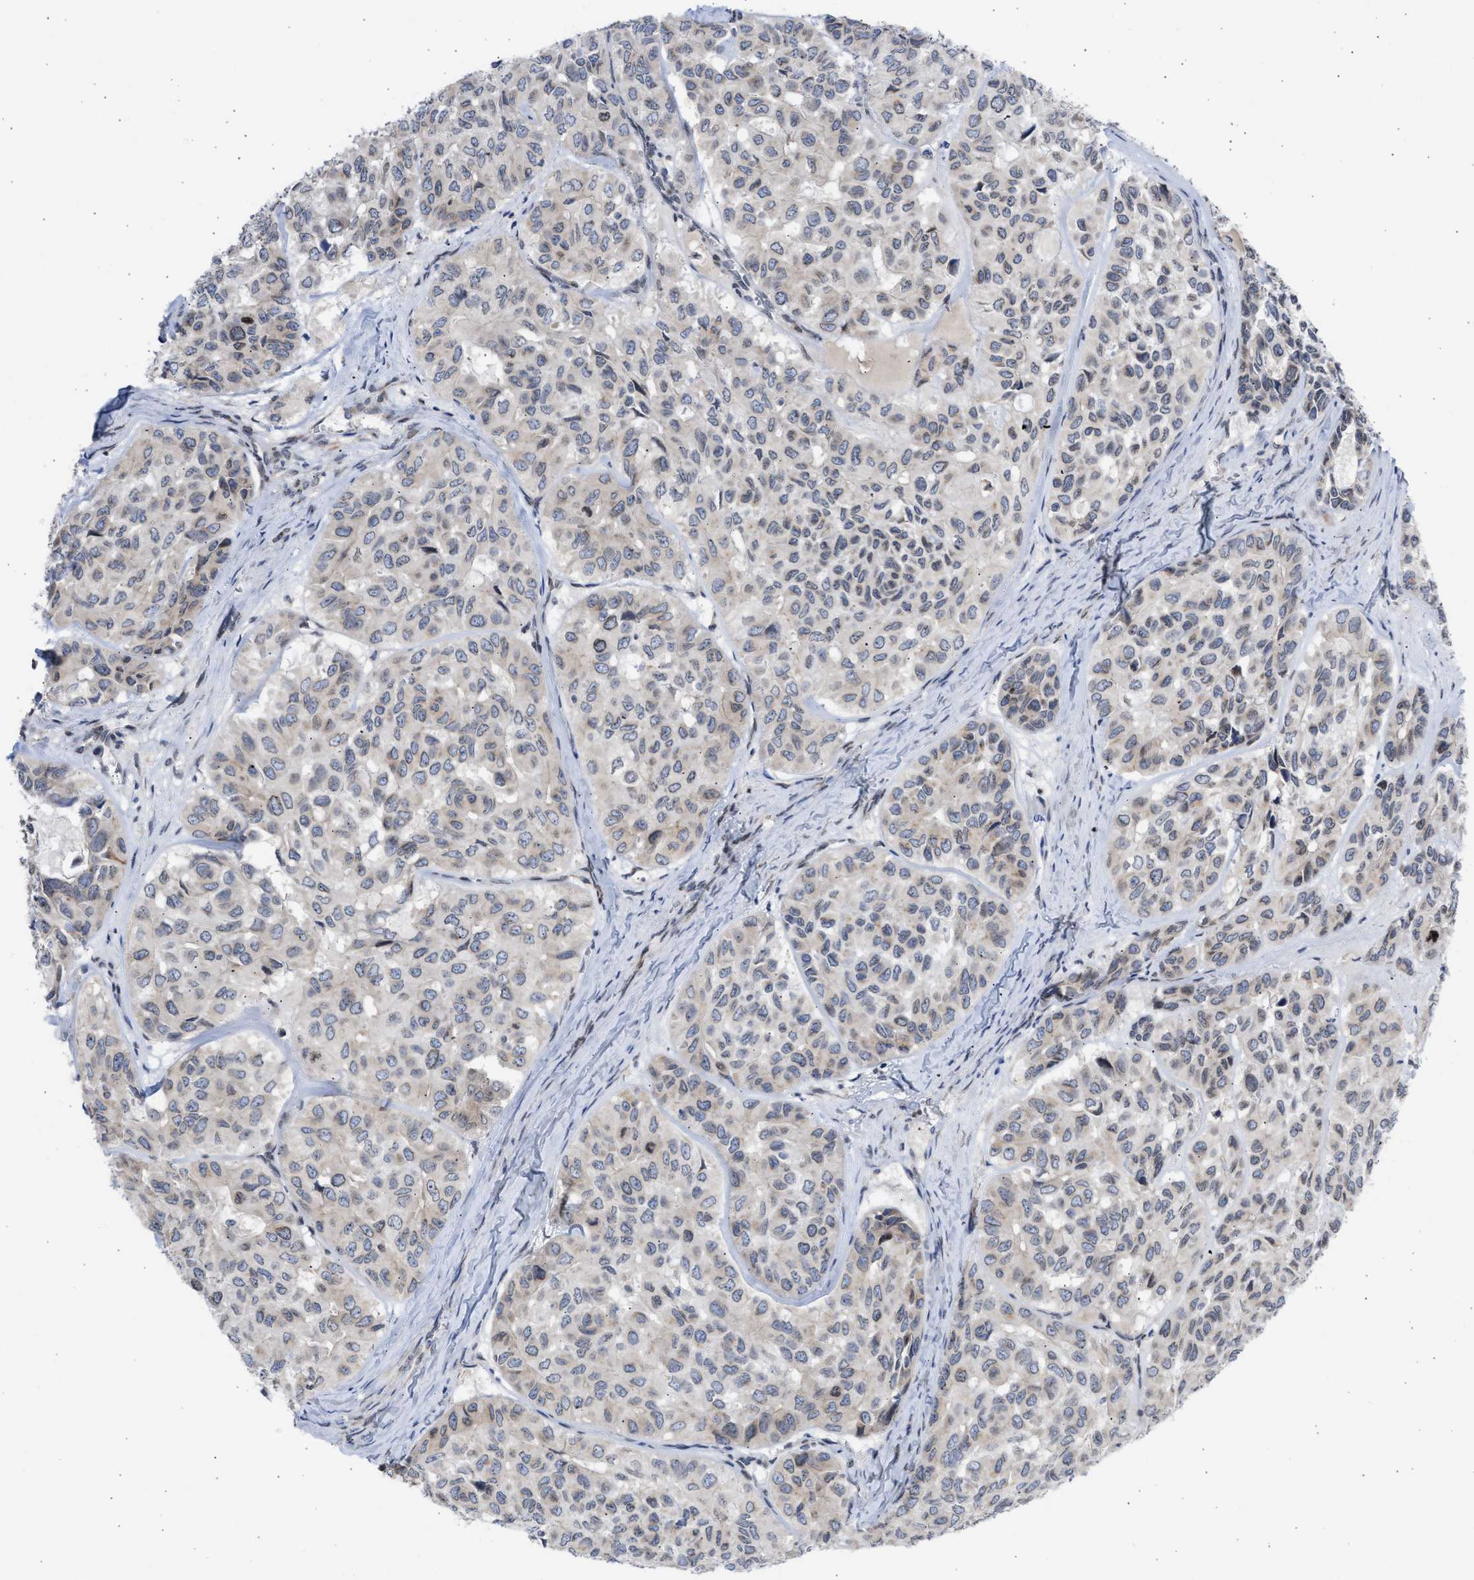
{"staining": {"intensity": "weak", "quantity": "<25%", "location": "cytoplasmic/membranous"}, "tissue": "head and neck cancer", "cell_type": "Tumor cells", "image_type": "cancer", "snomed": [{"axis": "morphology", "description": "Adenocarcinoma, NOS"}, {"axis": "topography", "description": "Salivary gland, NOS"}, {"axis": "topography", "description": "Head-Neck"}], "caption": "Immunohistochemical staining of human head and neck adenocarcinoma exhibits no significant positivity in tumor cells.", "gene": "NUP35", "patient": {"sex": "female", "age": 76}}